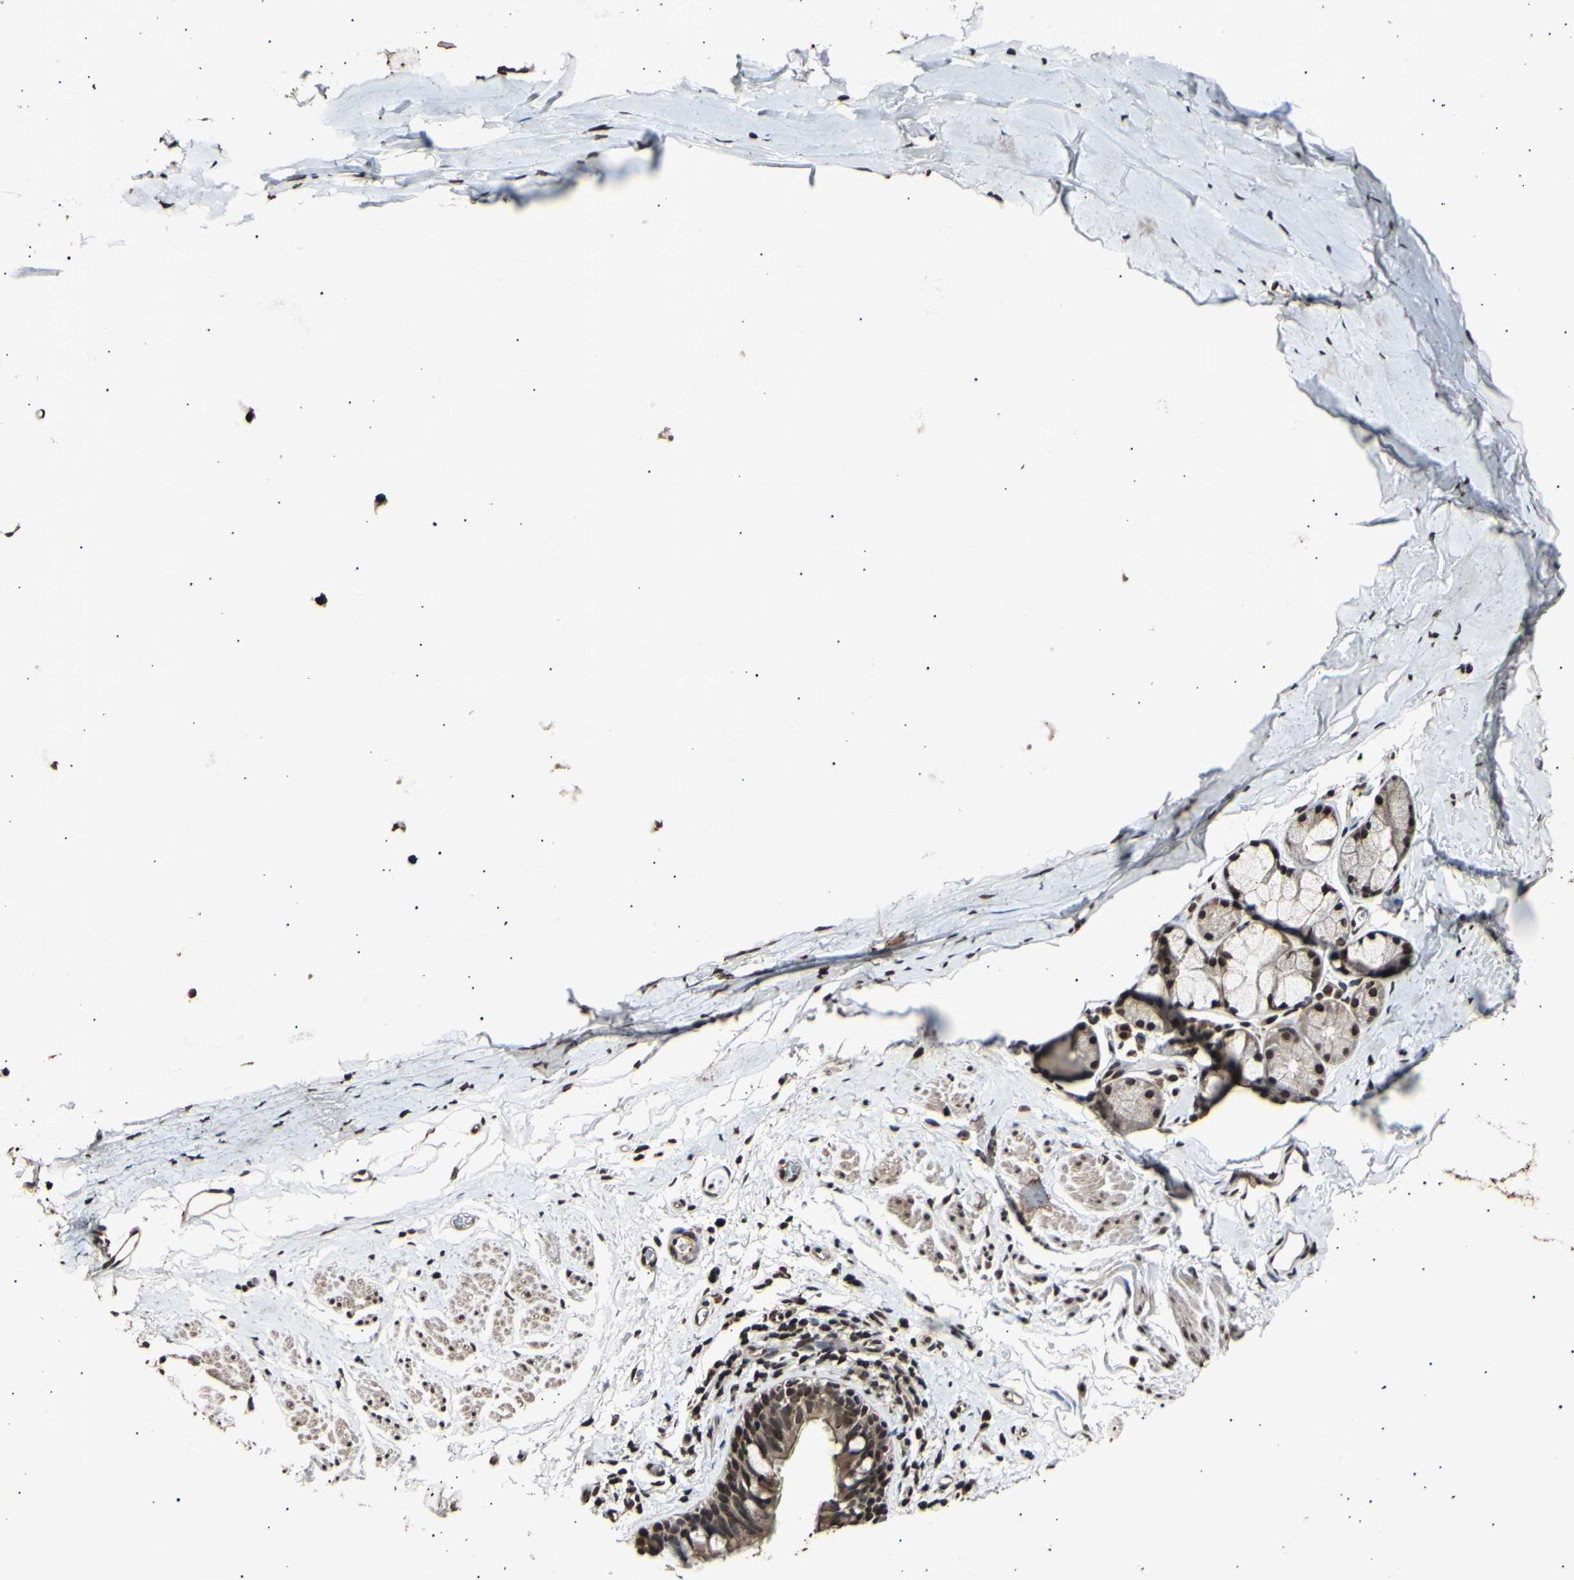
{"staining": {"intensity": "moderate", "quantity": ">75%", "location": "cytoplasmic/membranous,nuclear"}, "tissue": "bronchus", "cell_type": "Respiratory epithelial cells", "image_type": "normal", "snomed": [{"axis": "morphology", "description": "Normal tissue, NOS"}, {"axis": "morphology", "description": "Malignant melanoma, Metastatic site"}, {"axis": "topography", "description": "Bronchus"}, {"axis": "topography", "description": "Lung"}], "caption": "A brown stain shows moderate cytoplasmic/membranous,nuclear positivity of a protein in respiratory epithelial cells of unremarkable human bronchus. (IHC, brightfield microscopy, high magnification).", "gene": "ANAPC7", "patient": {"sex": "male", "age": 64}}